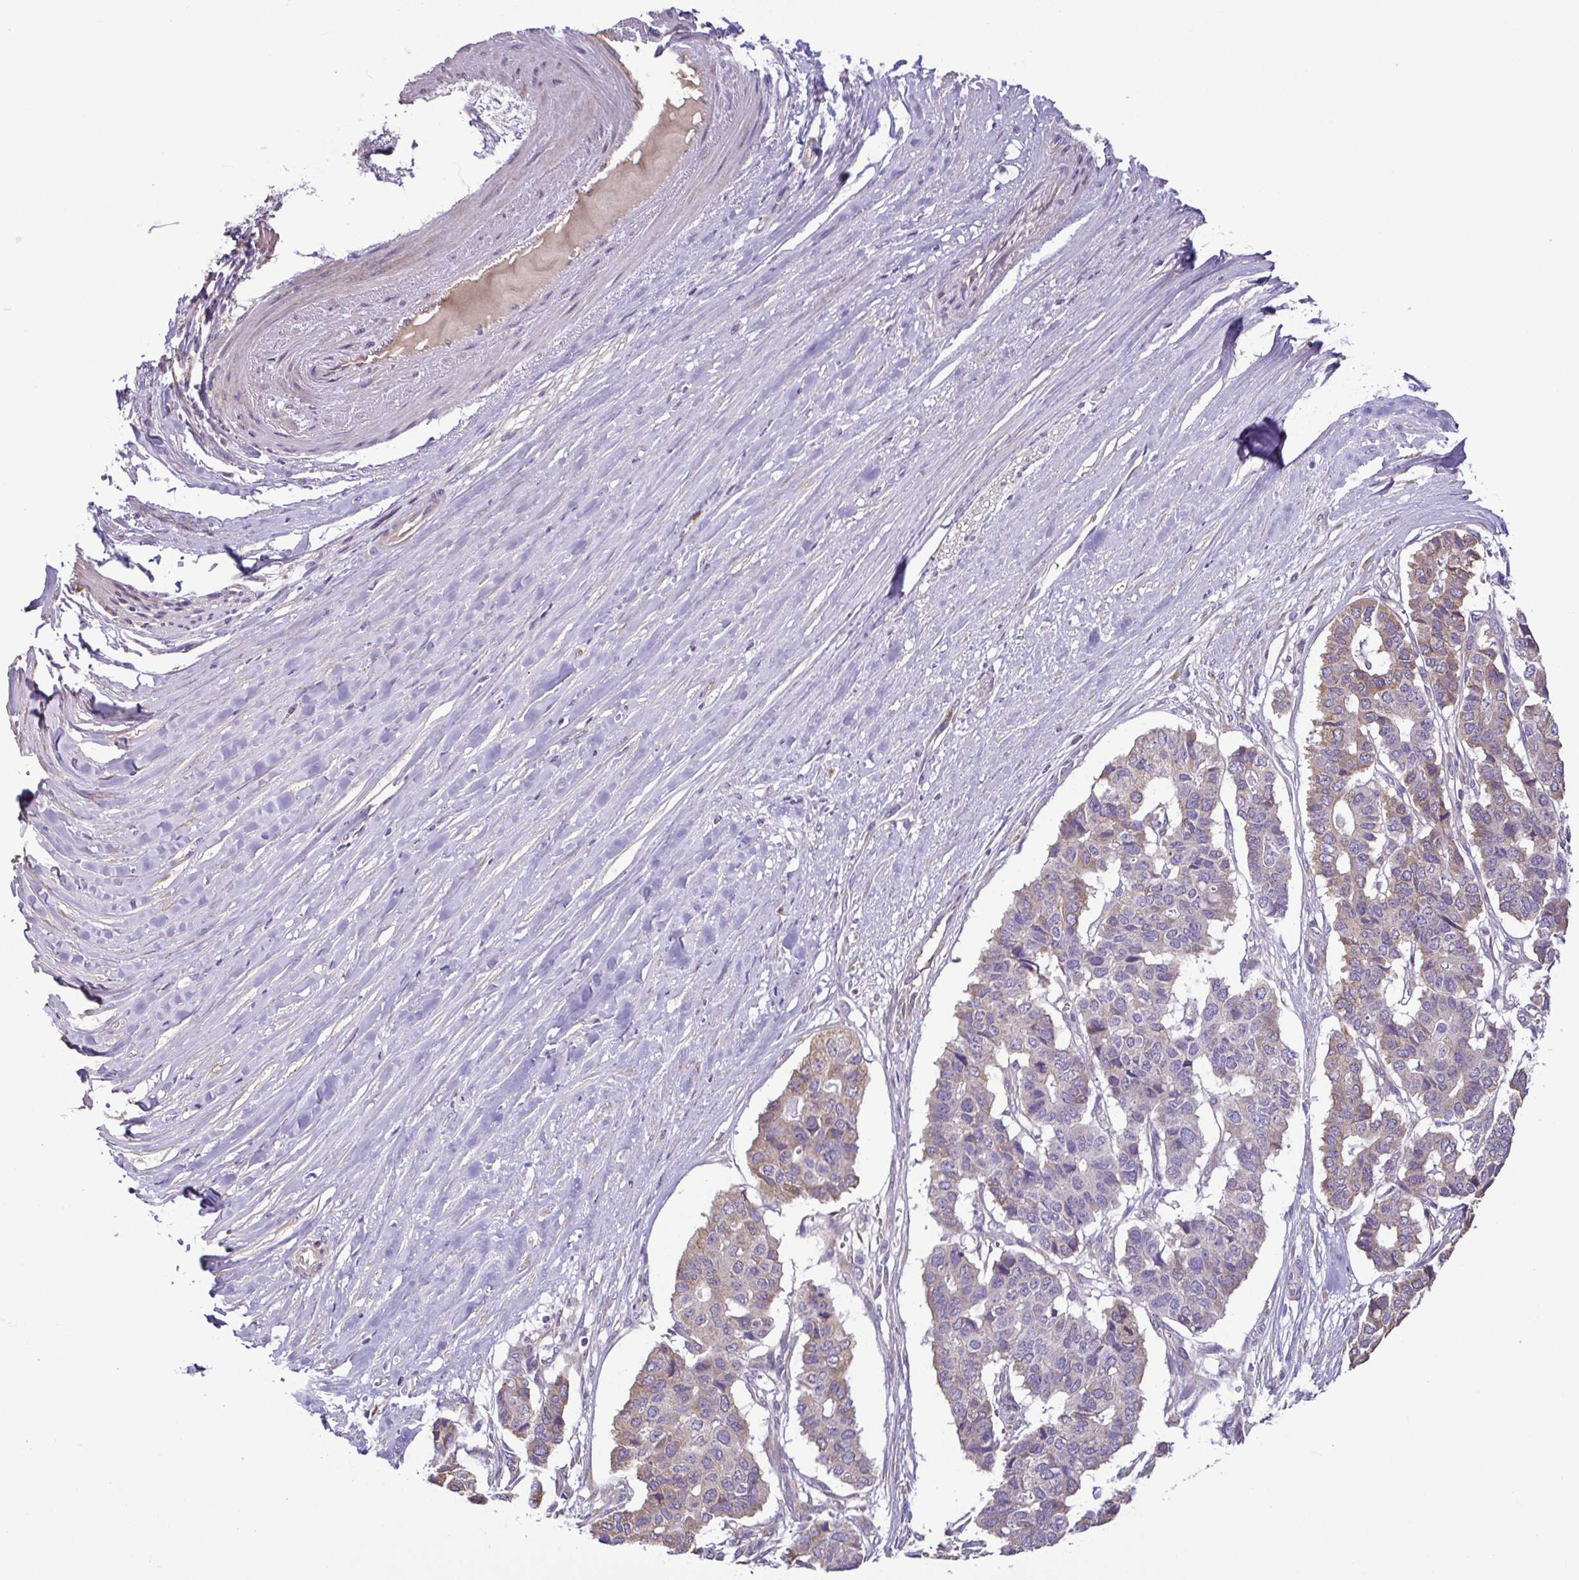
{"staining": {"intensity": "weak", "quantity": "<25%", "location": "cytoplasmic/membranous"}, "tissue": "pancreatic cancer", "cell_type": "Tumor cells", "image_type": "cancer", "snomed": [{"axis": "morphology", "description": "Adenocarcinoma, NOS"}, {"axis": "topography", "description": "Pancreas"}], "caption": "Protein analysis of pancreatic cancer (adenocarcinoma) displays no significant staining in tumor cells.", "gene": "MYL10", "patient": {"sex": "male", "age": 50}}